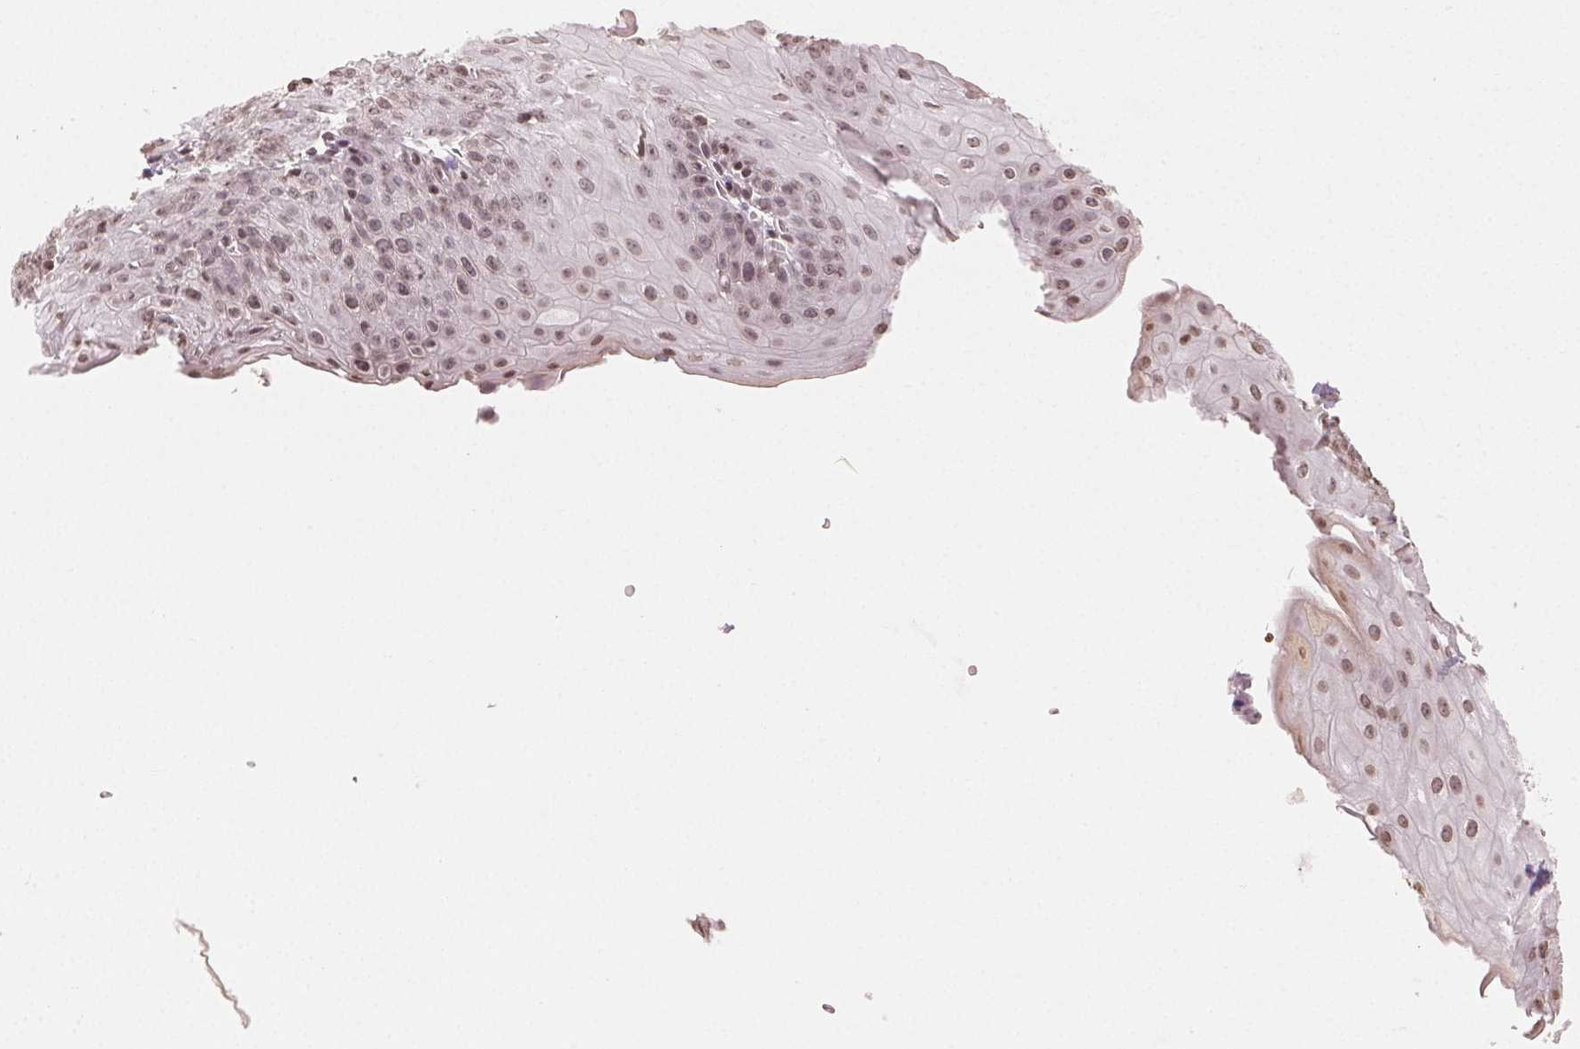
{"staining": {"intensity": "weak", "quantity": "25%-75%", "location": "nuclear"}, "tissue": "esophagus", "cell_type": "Squamous epithelial cells", "image_type": "normal", "snomed": [{"axis": "morphology", "description": "Normal tissue, NOS"}, {"axis": "topography", "description": "Esophagus"}], "caption": "Immunohistochemistry histopathology image of unremarkable esophagus stained for a protein (brown), which exhibits low levels of weak nuclear positivity in approximately 25%-75% of squamous epithelial cells.", "gene": "TBP", "patient": {"sex": "male", "age": 71}}